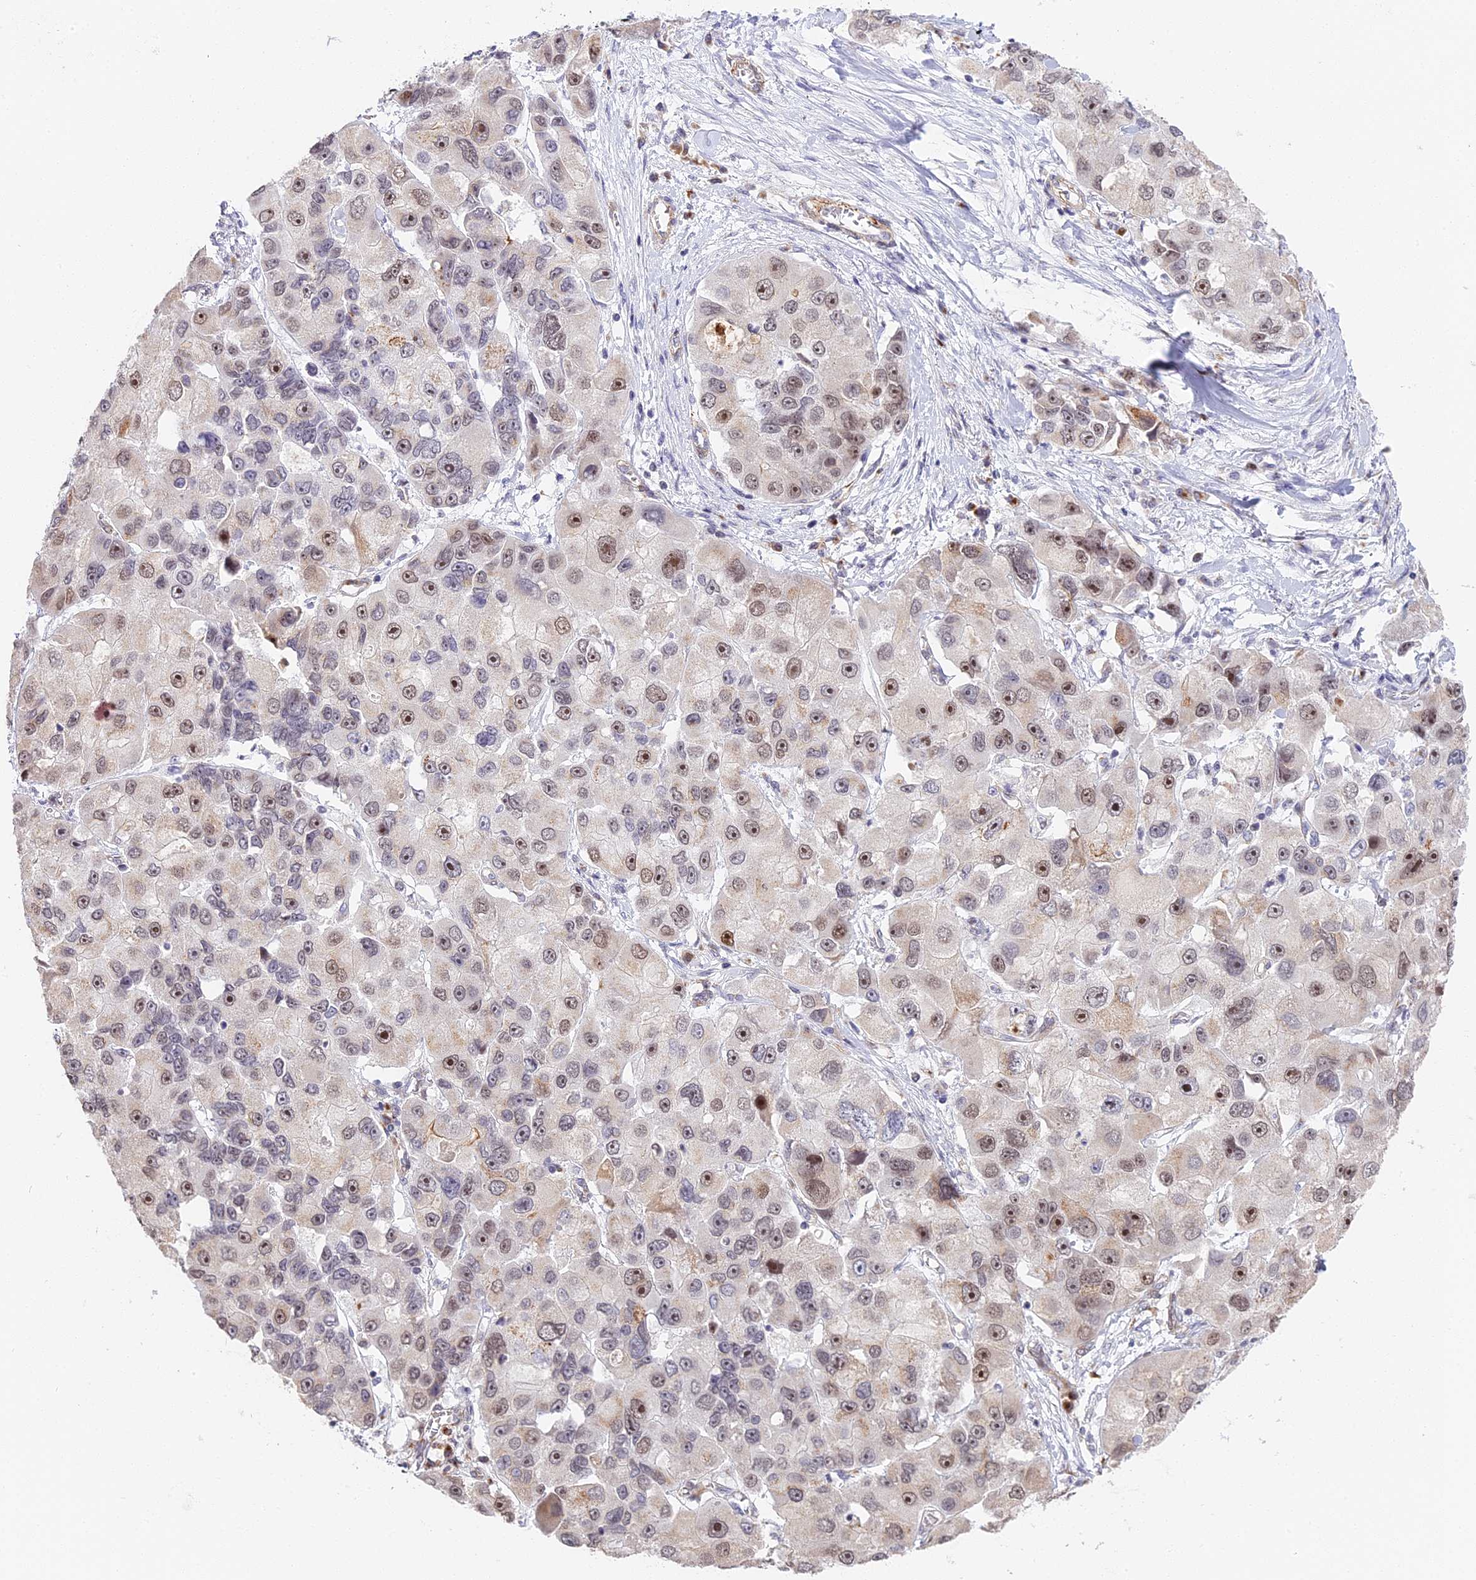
{"staining": {"intensity": "moderate", "quantity": "25%-75%", "location": "nuclear"}, "tissue": "lung cancer", "cell_type": "Tumor cells", "image_type": "cancer", "snomed": [{"axis": "morphology", "description": "Adenocarcinoma, NOS"}, {"axis": "topography", "description": "Lung"}], "caption": "The histopathology image displays staining of lung cancer, revealing moderate nuclear protein expression (brown color) within tumor cells. The protein is shown in brown color, while the nuclei are stained blue.", "gene": "HEATR5B", "patient": {"sex": "female", "age": 54}}